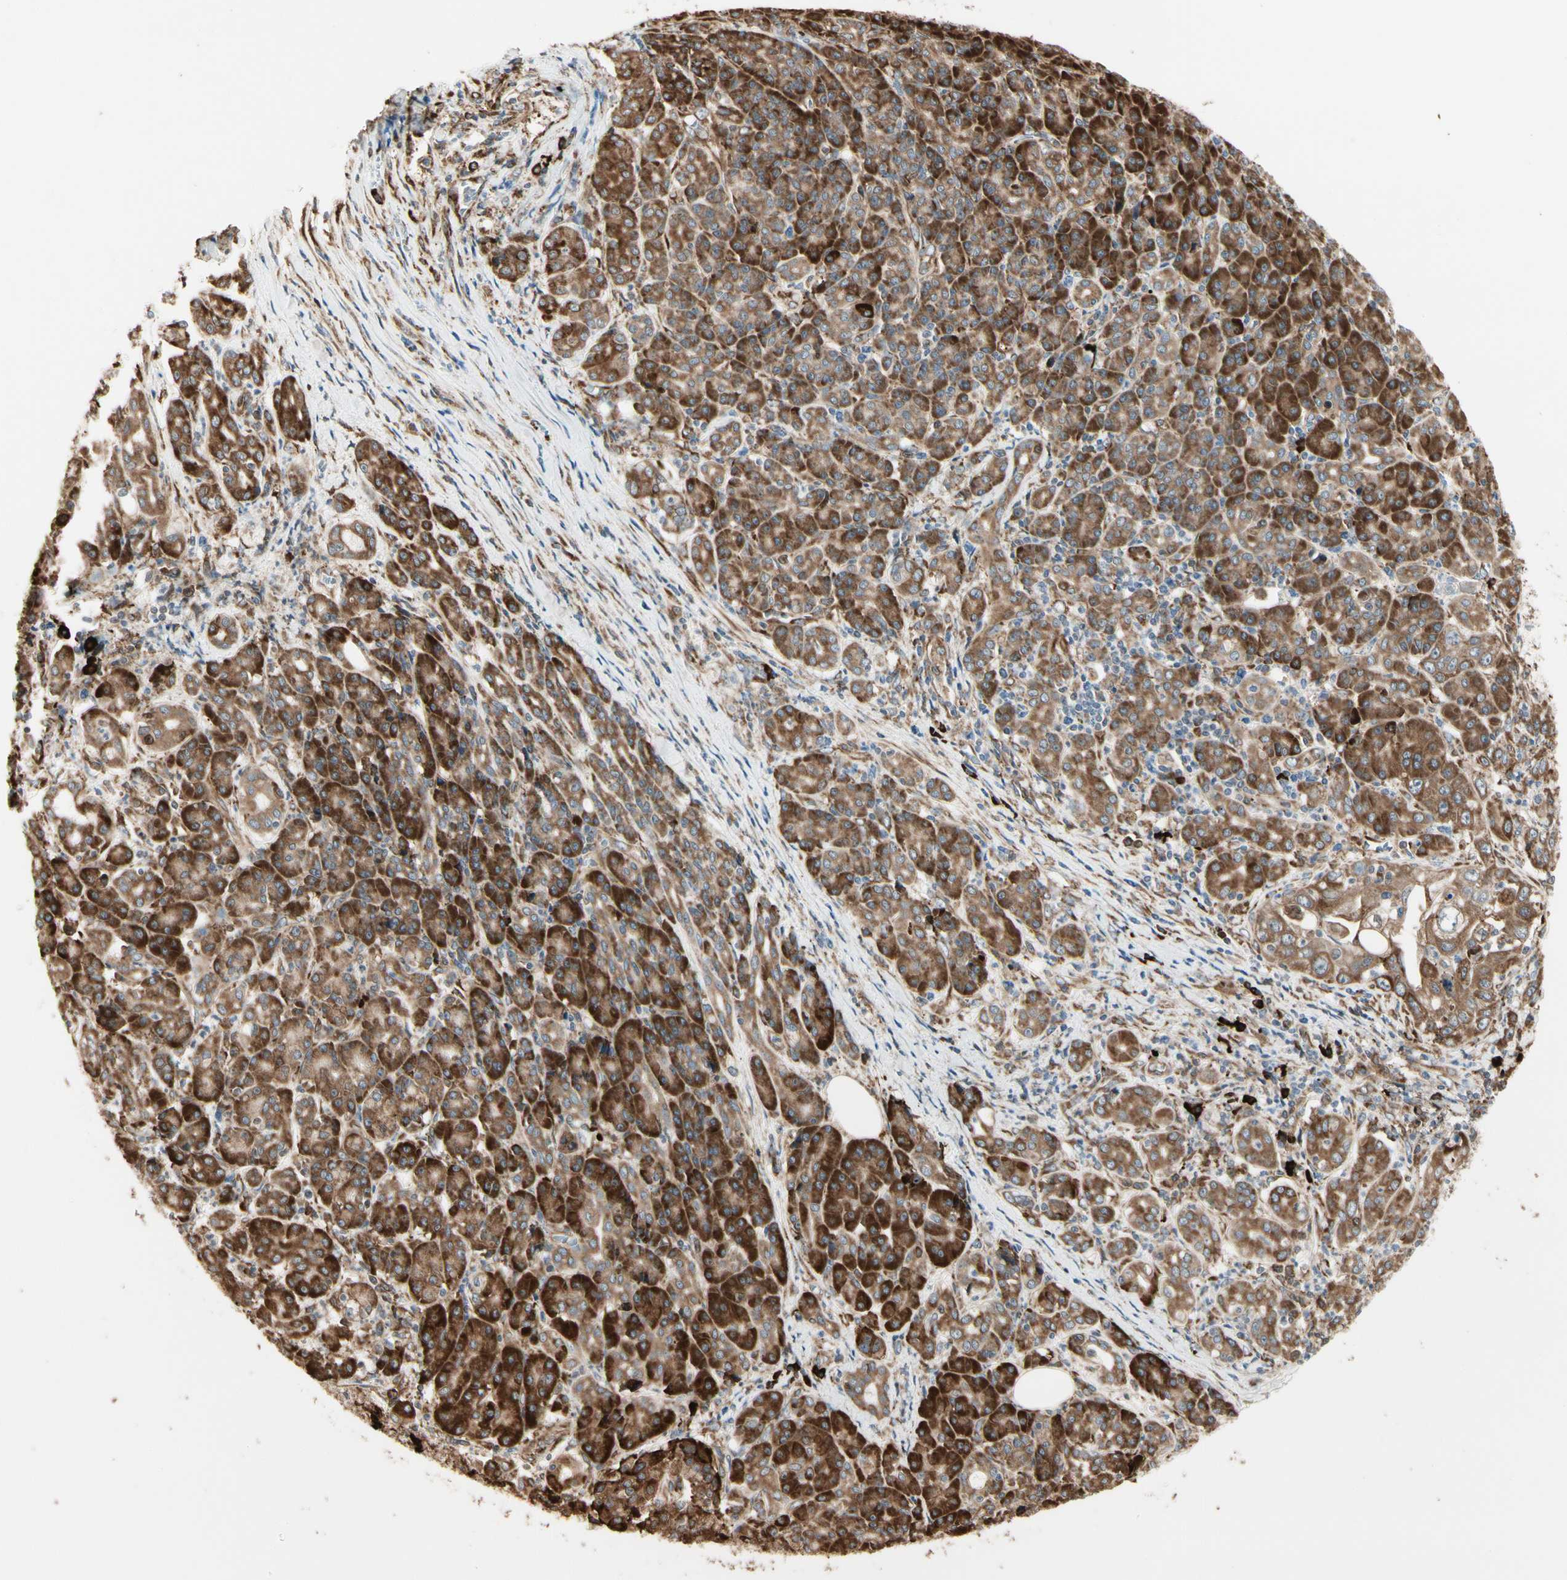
{"staining": {"intensity": "strong", "quantity": ">75%", "location": "cytoplasmic/membranous"}, "tissue": "pancreatic cancer", "cell_type": "Tumor cells", "image_type": "cancer", "snomed": [{"axis": "morphology", "description": "Adenocarcinoma, NOS"}, {"axis": "topography", "description": "Pancreas"}], "caption": "Pancreatic cancer tissue exhibits strong cytoplasmic/membranous staining in approximately >75% of tumor cells, visualized by immunohistochemistry. The staining was performed using DAB, with brown indicating positive protein expression. Nuclei are stained blue with hematoxylin.", "gene": "HSP90B1", "patient": {"sex": "male", "age": 70}}